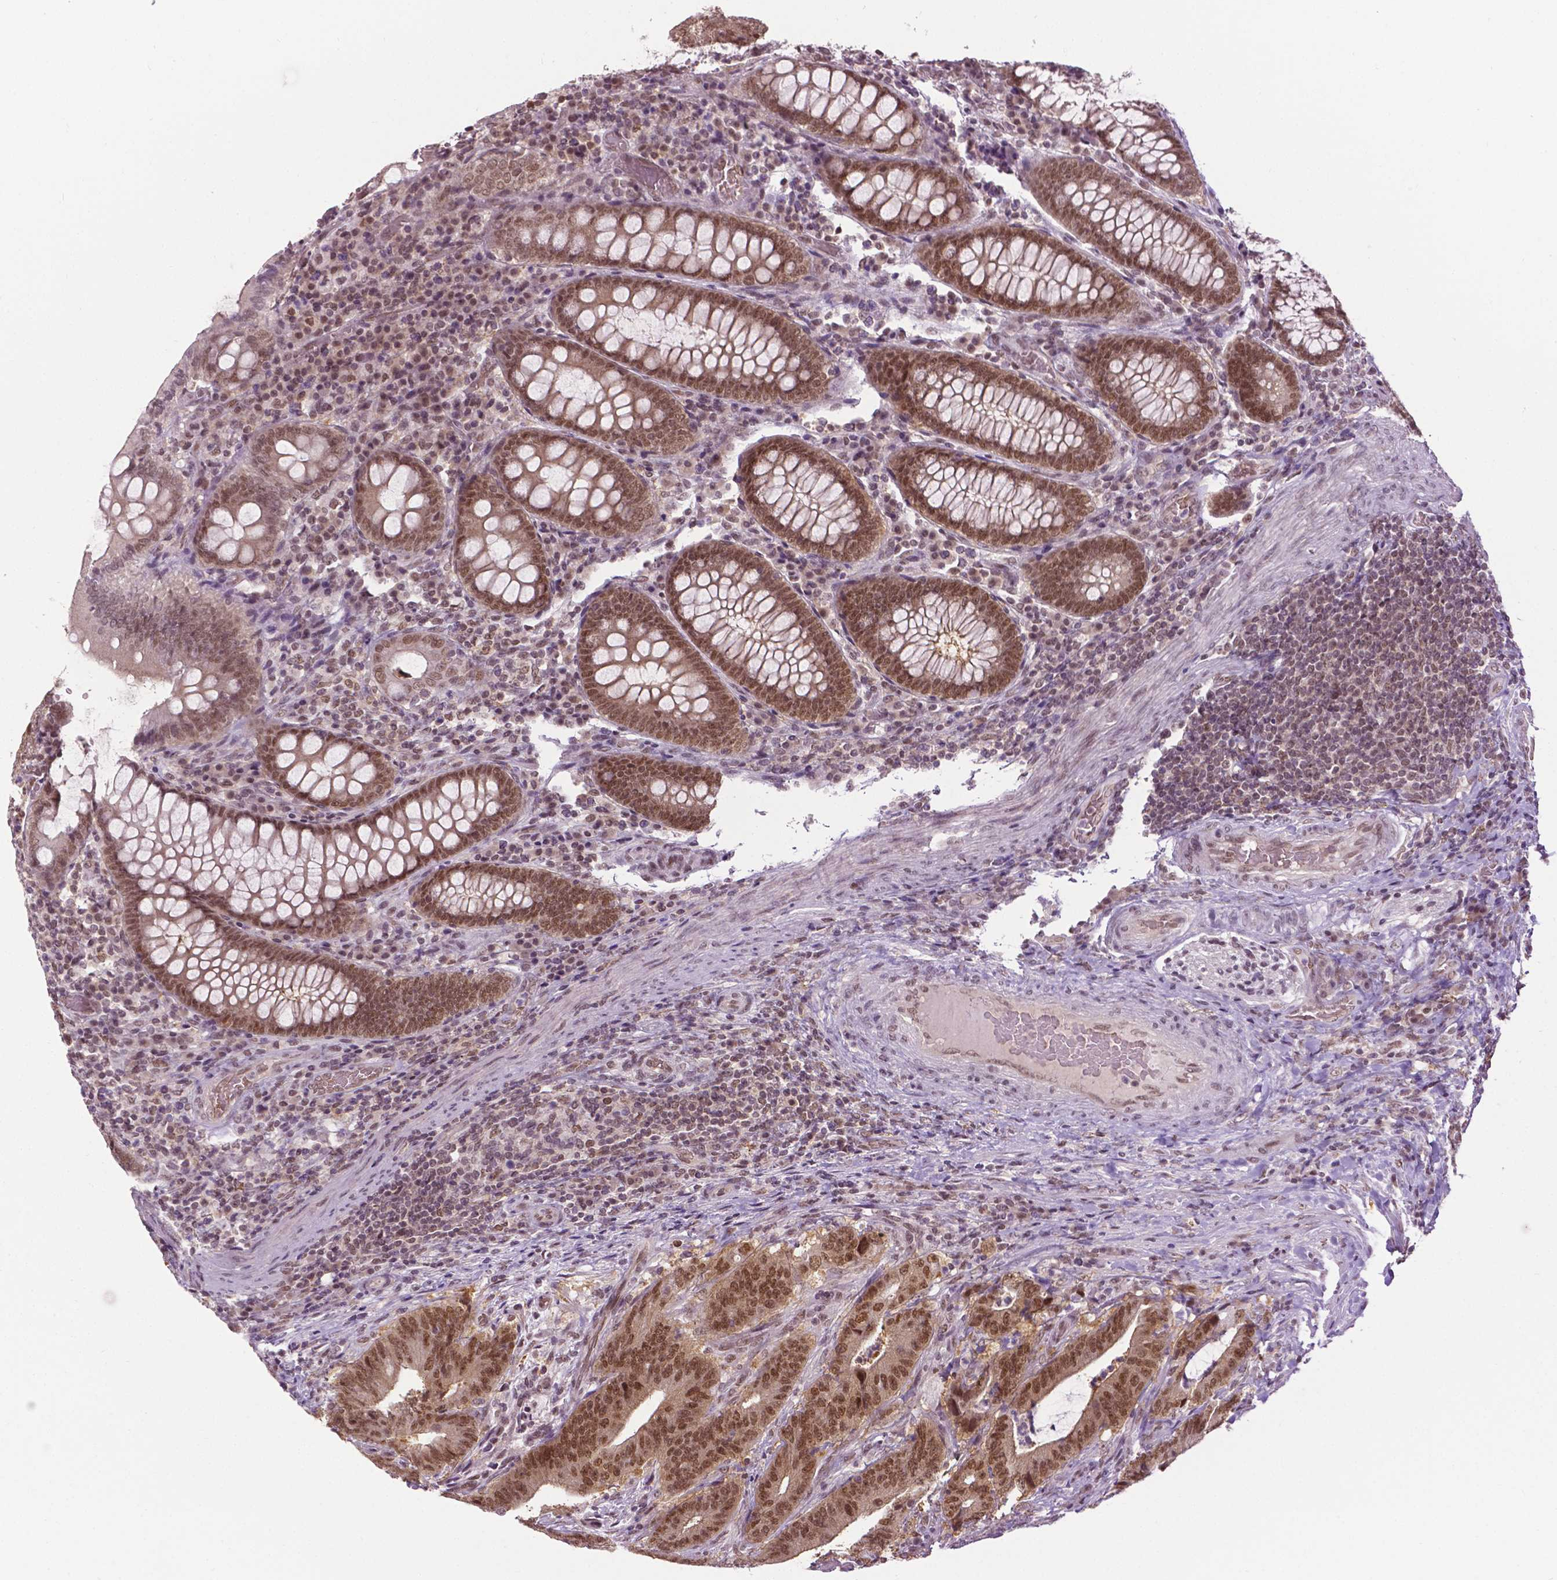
{"staining": {"intensity": "moderate", "quantity": ">75%", "location": "nuclear"}, "tissue": "colorectal cancer", "cell_type": "Tumor cells", "image_type": "cancer", "snomed": [{"axis": "morphology", "description": "Adenocarcinoma, NOS"}, {"axis": "topography", "description": "Colon"}], "caption": "This photomicrograph displays immunohistochemistry (IHC) staining of colorectal adenocarcinoma, with medium moderate nuclear expression in approximately >75% of tumor cells.", "gene": "UBQLN4", "patient": {"sex": "female", "age": 43}}